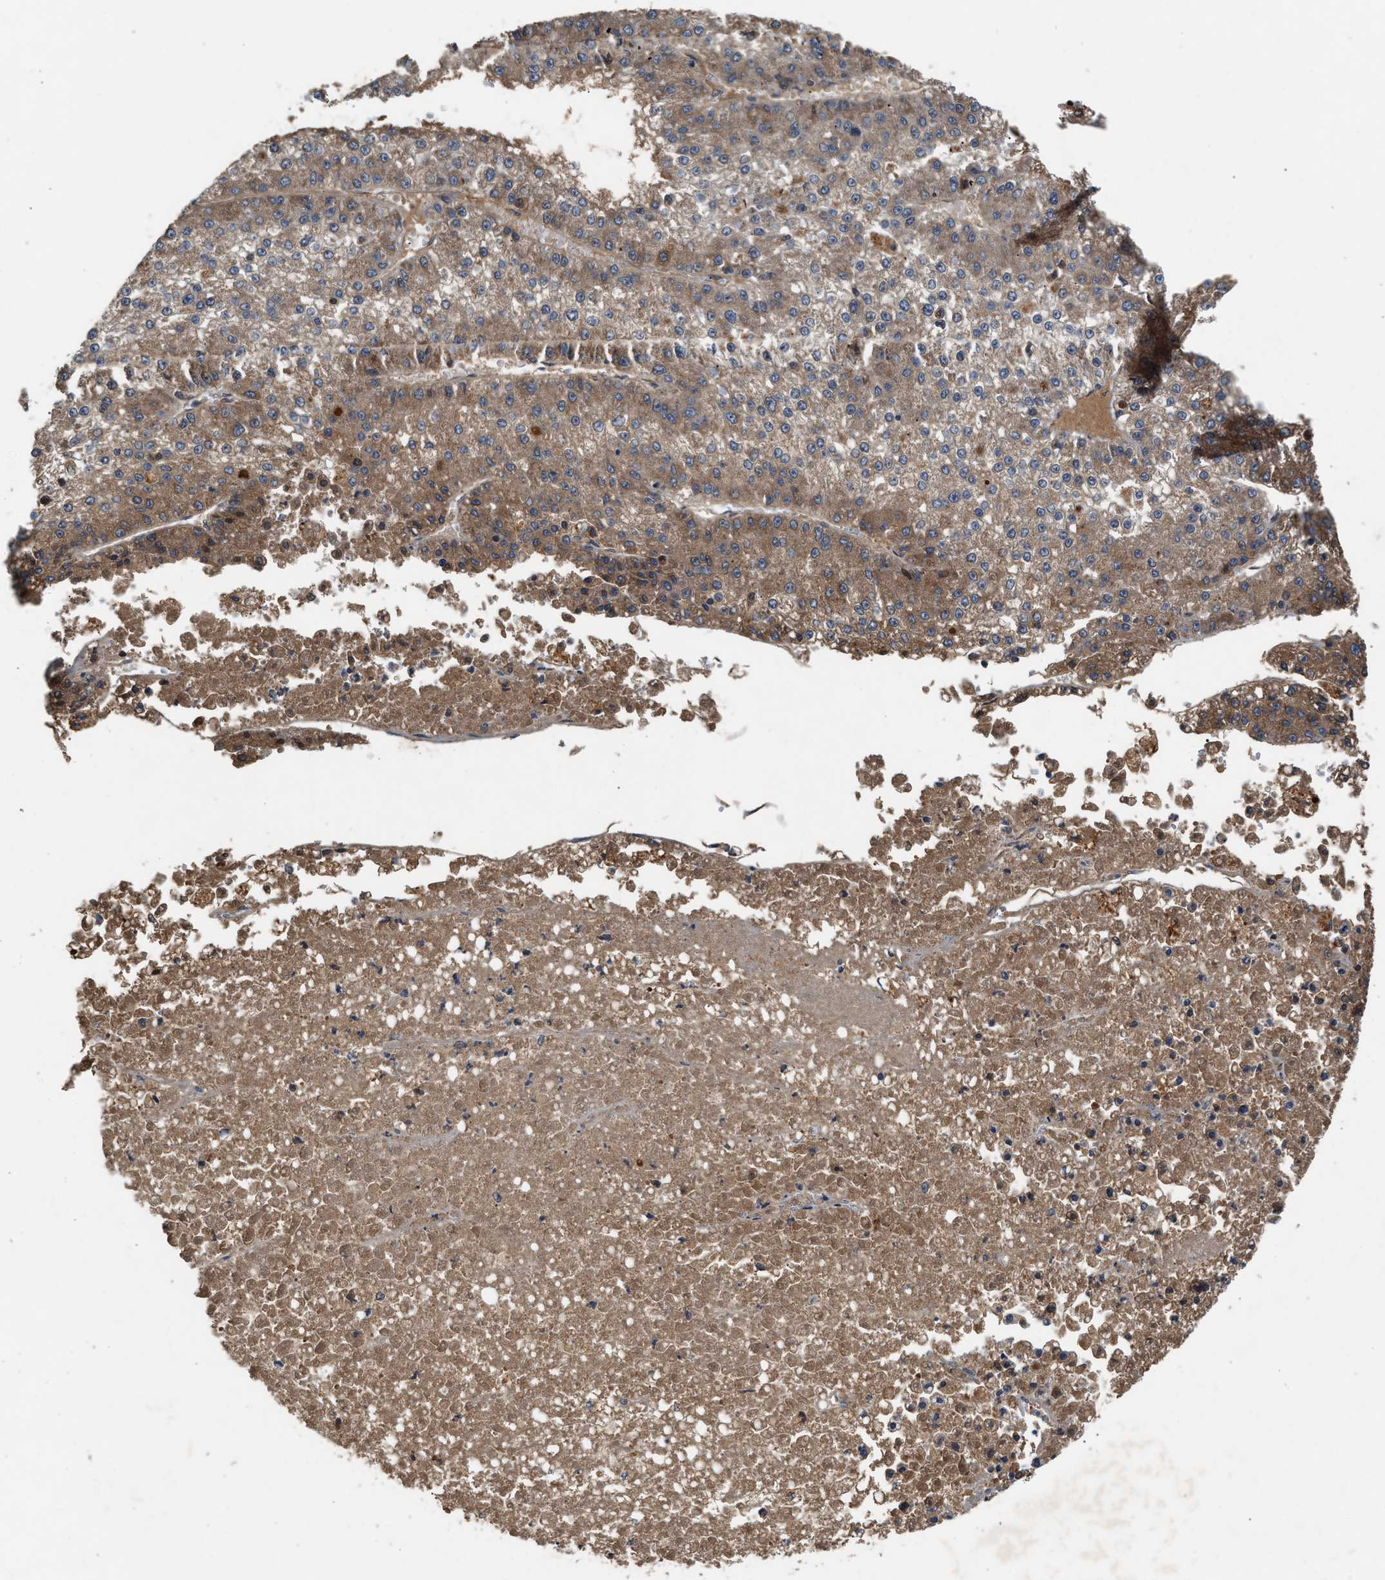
{"staining": {"intensity": "moderate", "quantity": ">75%", "location": "cytoplasmic/membranous"}, "tissue": "liver cancer", "cell_type": "Tumor cells", "image_type": "cancer", "snomed": [{"axis": "morphology", "description": "Carcinoma, Hepatocellular, NOS"}, {"axis": "topography", "description": "Liver"}], "caption": "Immunohistochemistry (IHC) of human hepatocellular carcinoma (liver) shows medium levels of moderate cytoplasmic/membranous positivity in about >75% of tumor cells.", "gene": "RUSC2", "patient": {"sex": "female", "age": 73}}